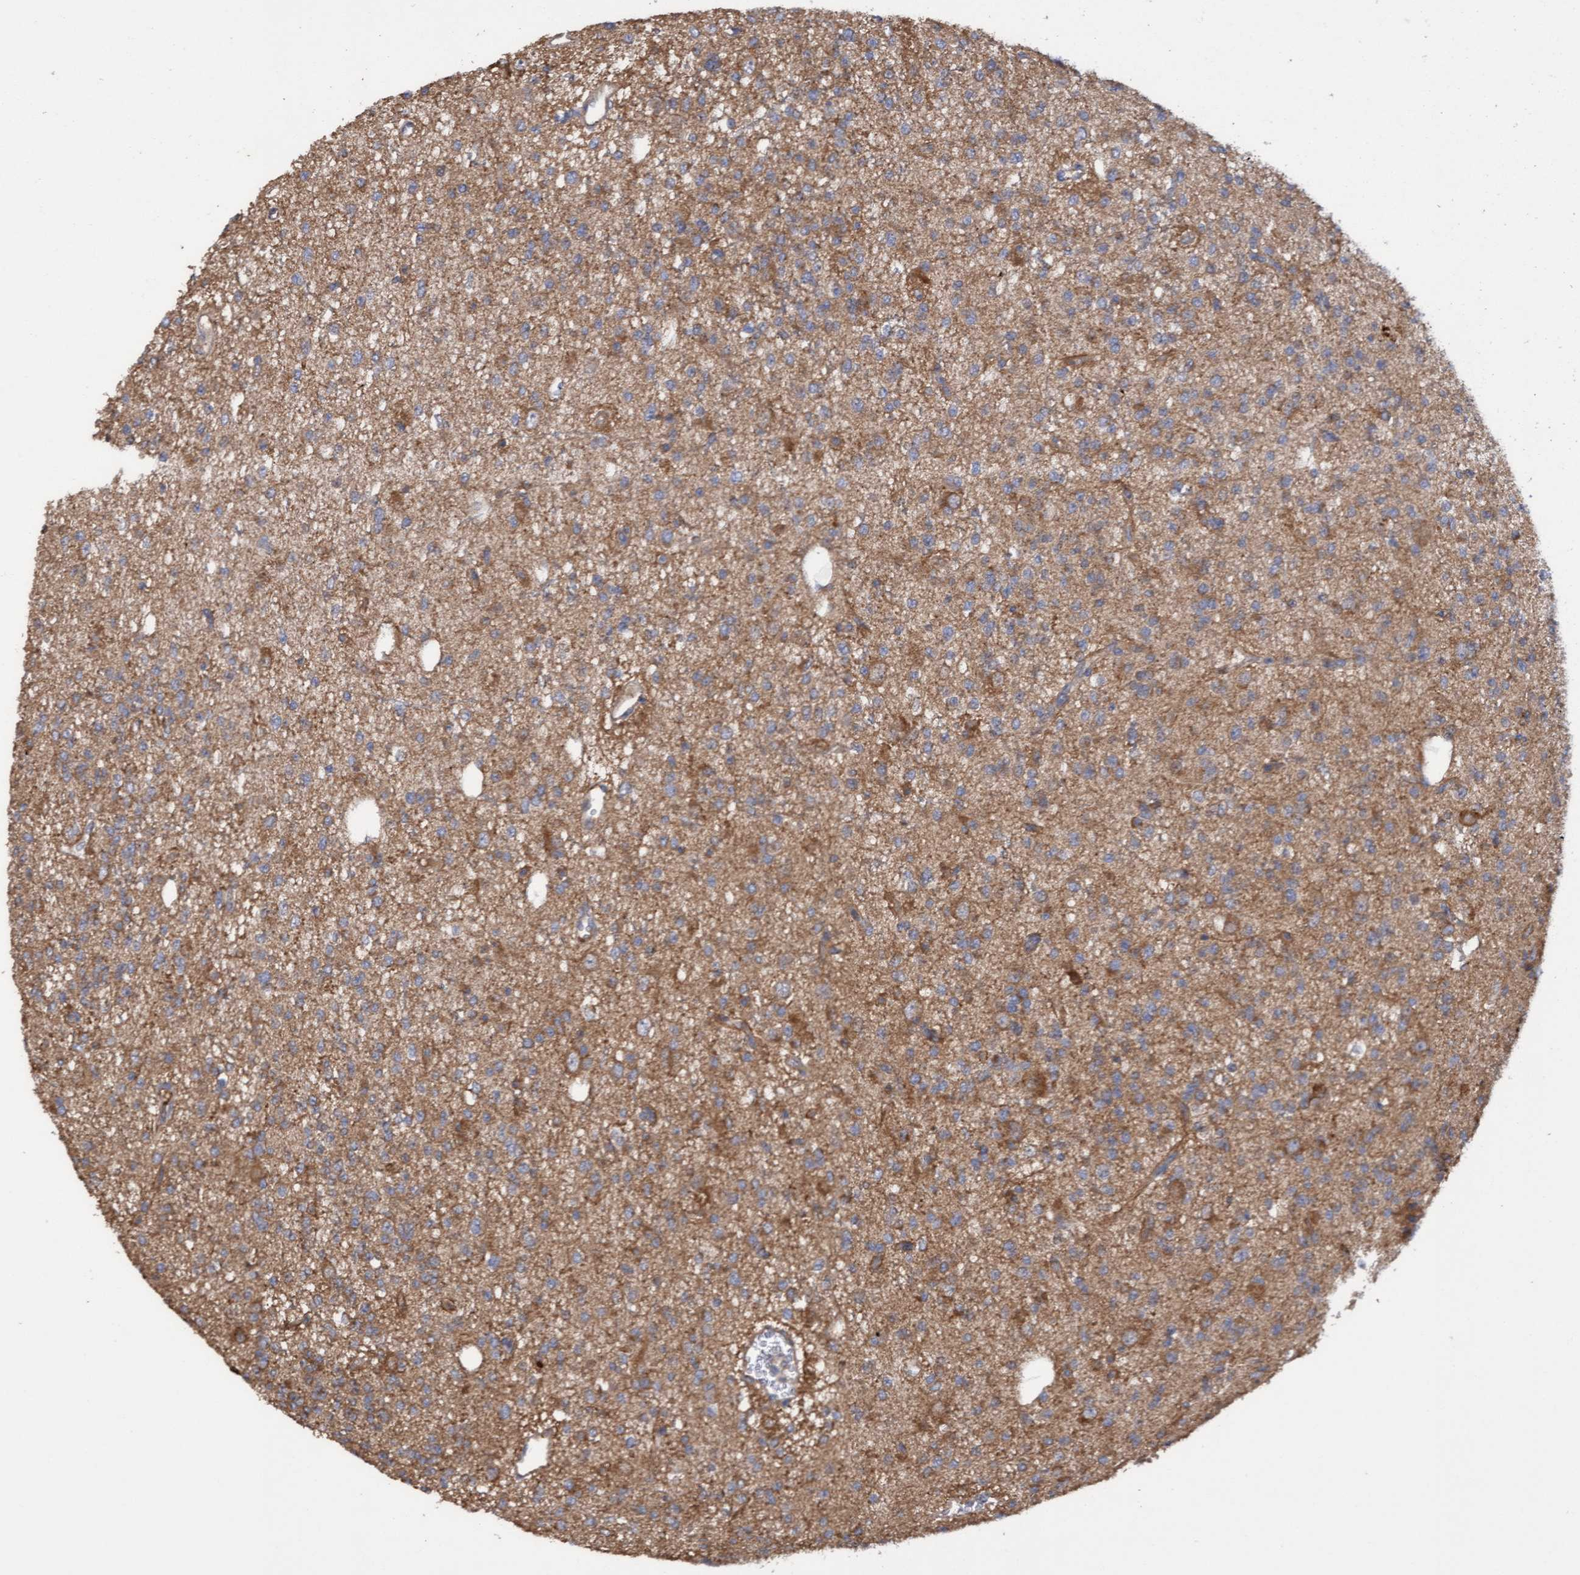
{"staining": {"intensity": "moderate", "quantity": ">75%", "location": "cytoplasmic/membranous"}, "tissue": "glioma", "cell_type": "Tumor cells", "image_type": "cancer", "snomed": [{"axis": "morphology", "description": "Glioma, malignant, Low grade"}, {"axis": "topography", "description": "Brain"}], "caption": "The histopathology image reveals immunohistochemical staining of glioma. There is moderate cytoplasmic/membranous expression is present in approximately >75% of tumor cells.", "gene": "ITFG1", "patient": {"sex": "male", "age": 38}}